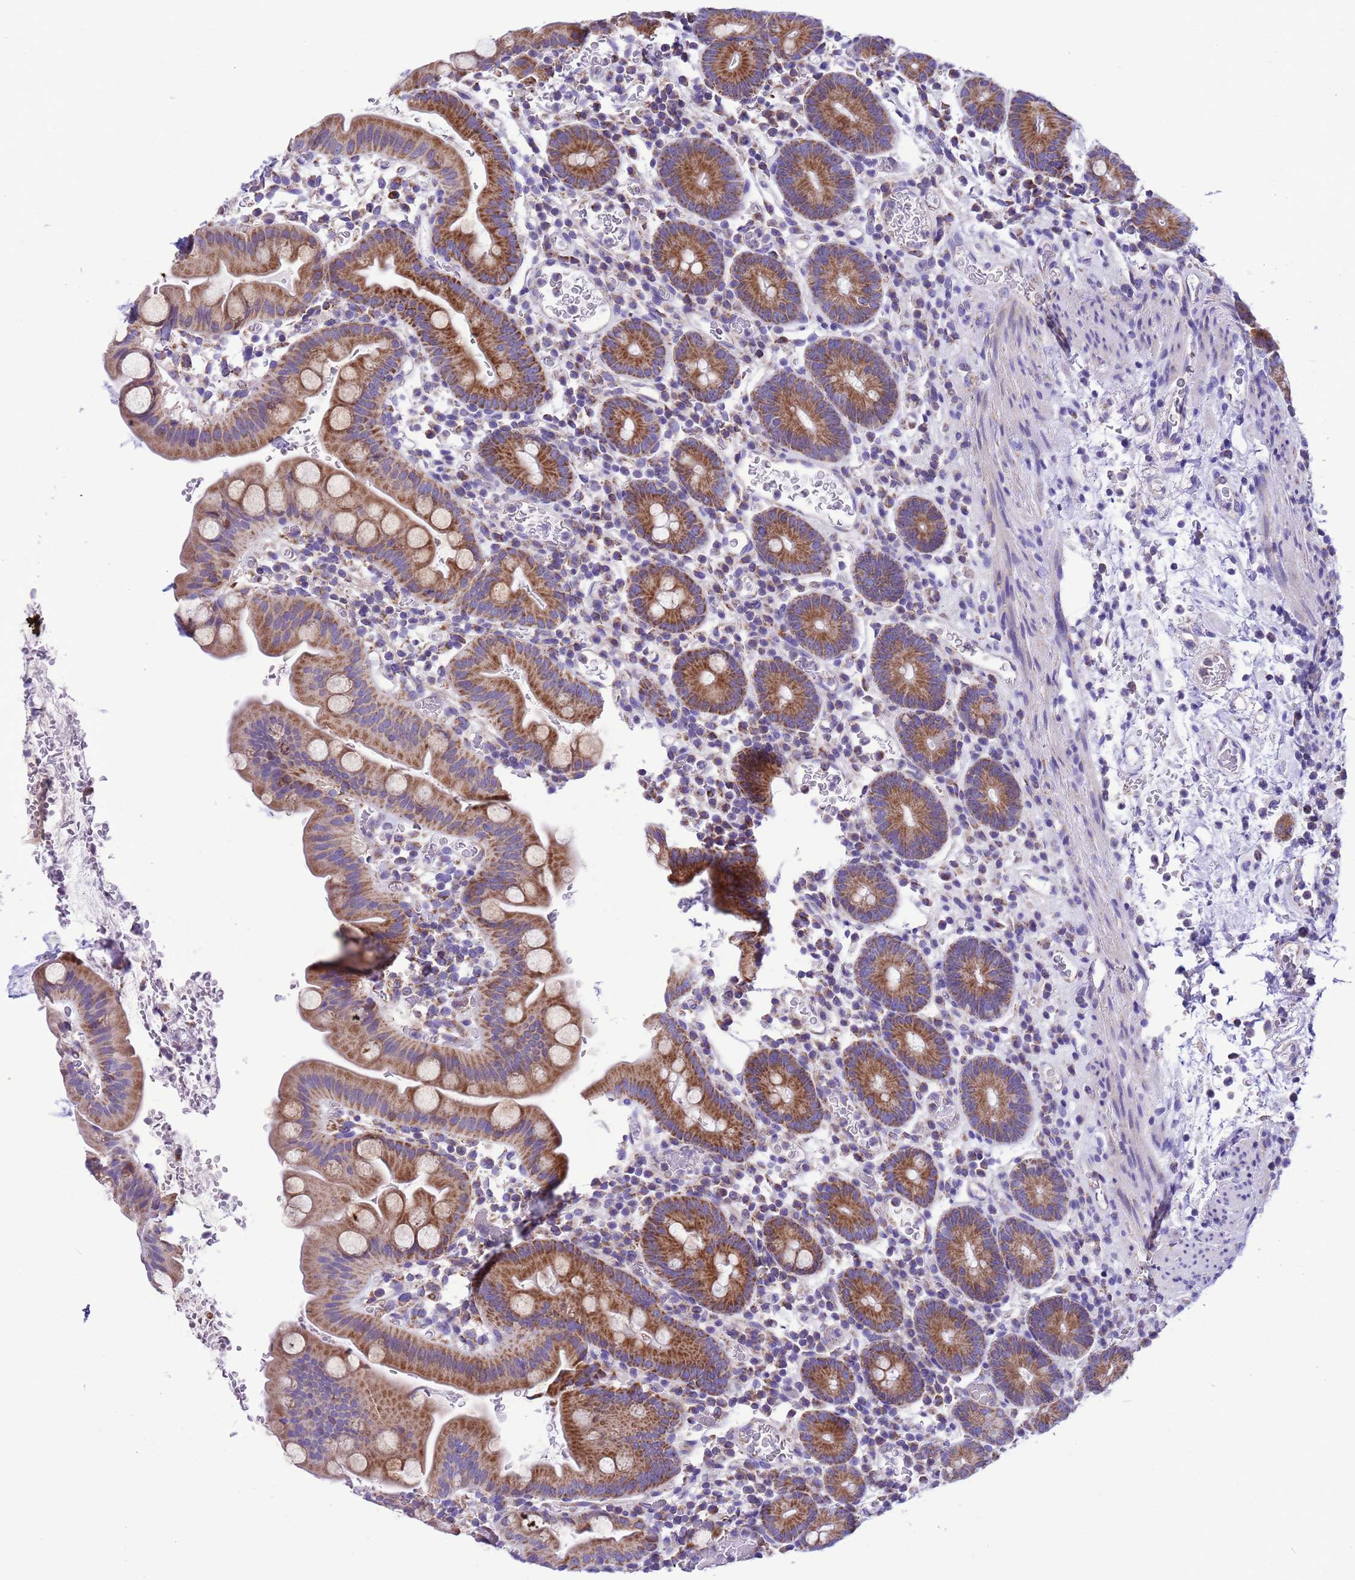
{"staining": {"intensity": "moderate", "quantity": ">75%", "location": "cytoplasmic/membranous"}, "tissue": "small intestine", "cell_type": "Glandular cells", "image_type": "normal", "snomed": [{"axis": "morphology", "description": "Normal tissue, NOS"}, {"axis": "topography", "description": "Stomach, upper"}, {"axis": "topography", "description": "Stomach, lower"}, {"axis": "topography", "description": "Small intestine"}], "caption": "Immunohistochemistry (IHC) photomicrograph of normal human small intestine stained for a protein (brown), which reveals medium levels of moderate cytoplasmic/membranous expression in about >75% of glandular cells.", "gene": "CCDC191", "patient": {"sex": "male", "age": 68}}